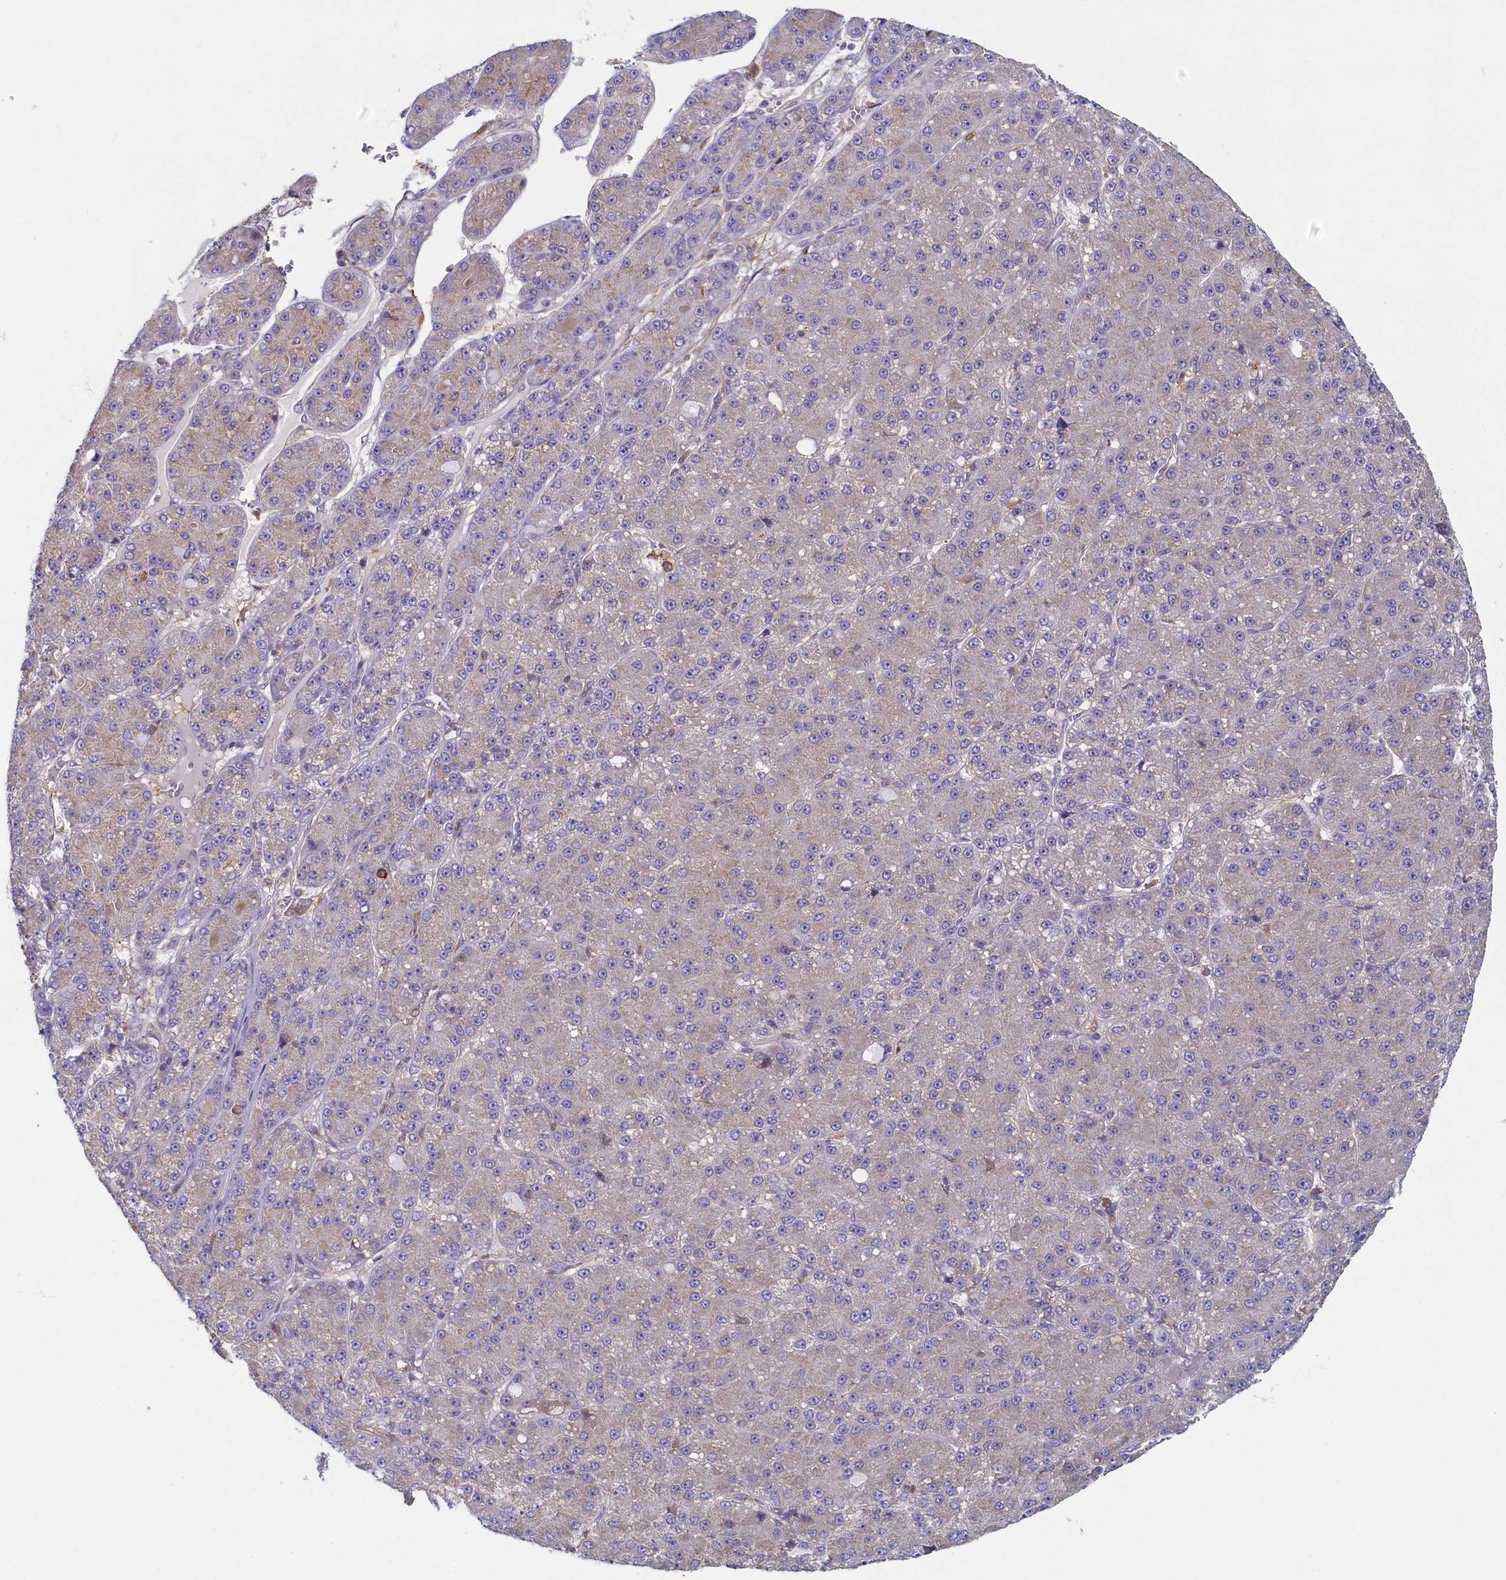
{"staining": {"intensity": "negative", "quantity": "none", "location": "none"}, "tissue": "liver cancer", "cell_type": "Tumor cells", "image_type": "cancer", "snomed": [{"axis": "morphology", "description": "Carcinoma, Hepatocellular, NOS"}, {"axis": "topography", "description": "Liver"}], "caption": "Tumor cells are negative for brown protein staining in liver cancer.", "gene": "TIMM8B", "patient": {"sex": "male", "age": 67}}